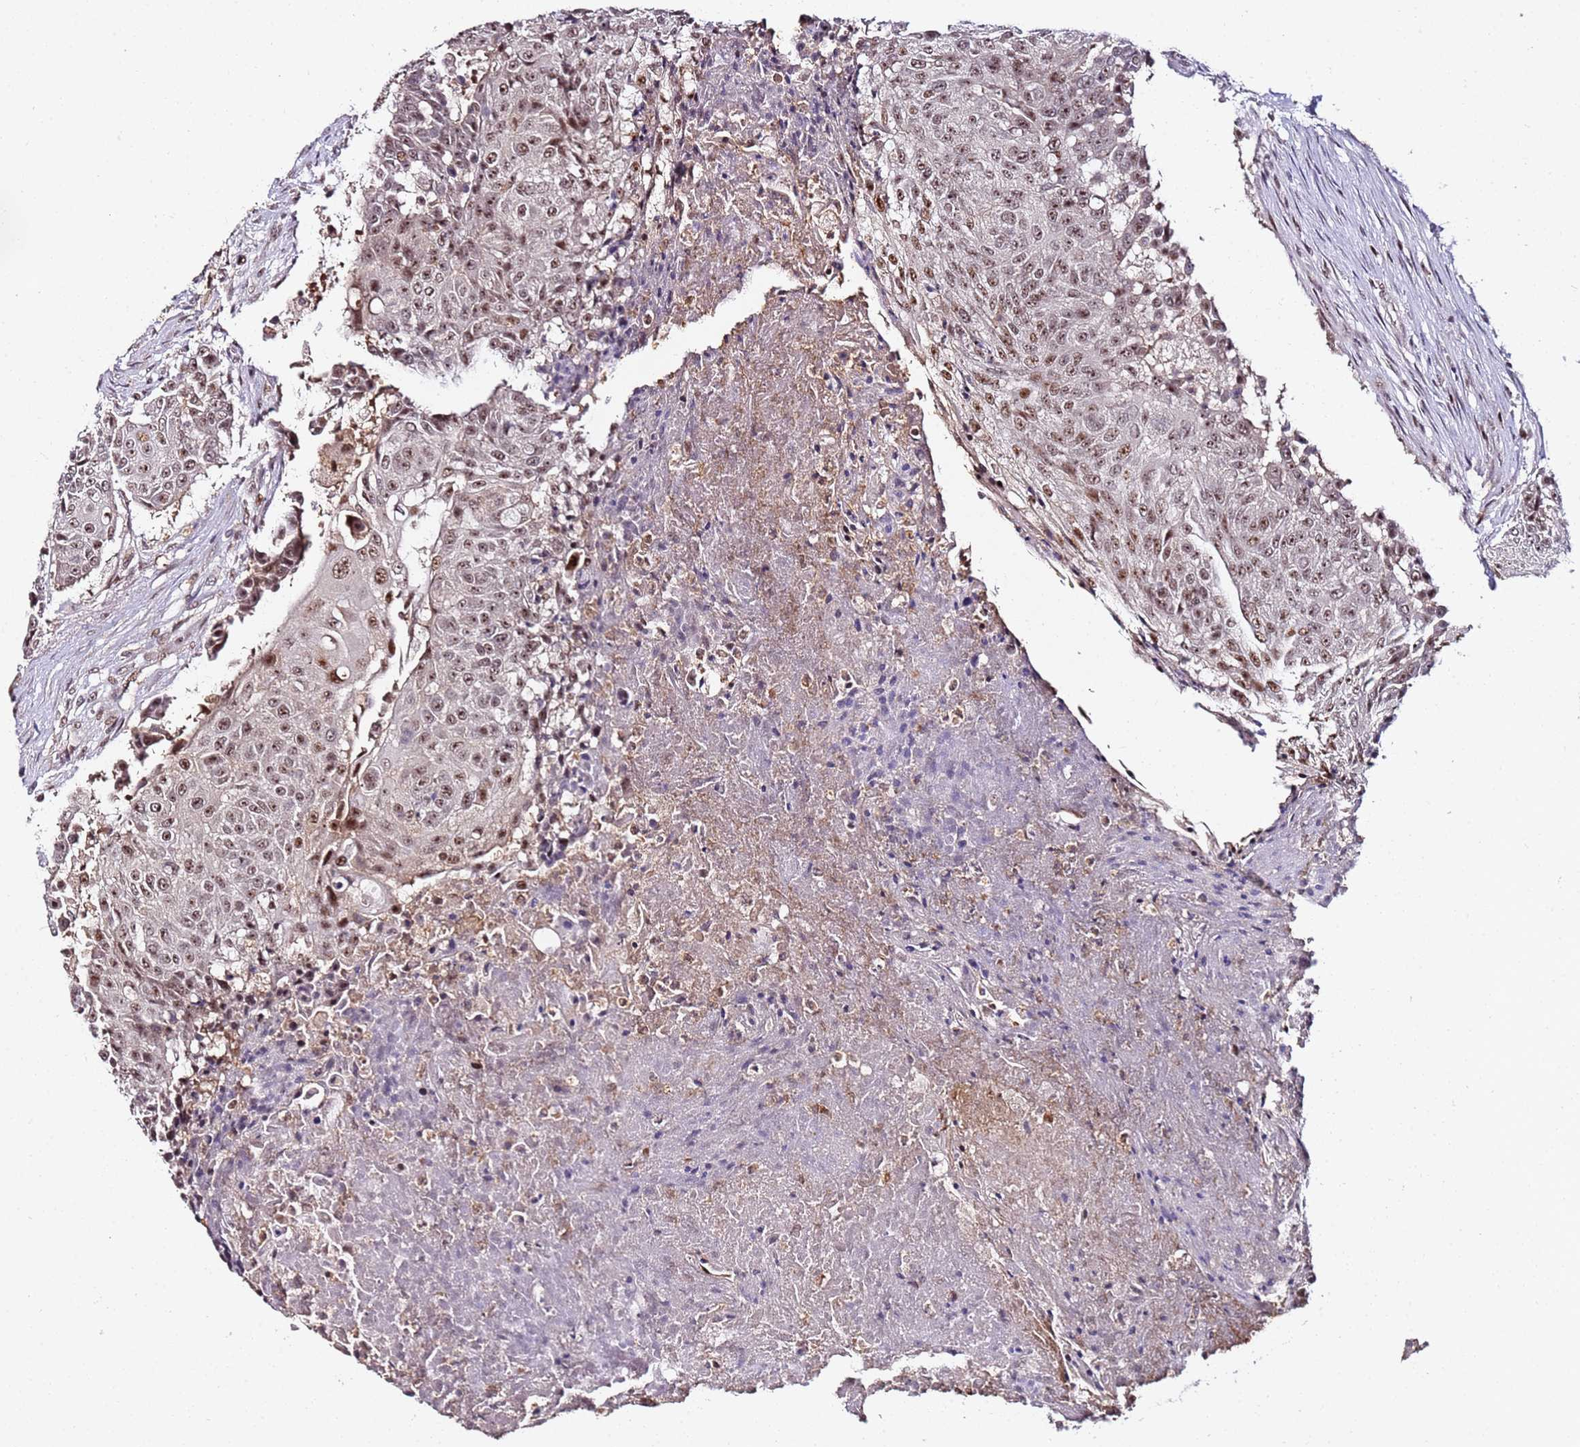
{"staining": {"intensity": "moderate", "quantity": ">75%", "location": "nuclear"}, "tissue": "urothelial cancer", "cell_type": "Tumor cells", "image_type": "cancer", "snomed": [{"axis": "morphology", "description": "Urothelial carcinoma, High grade"}, {"axis": "topography", "description": "Urinary bladder"}], "caption": "IHC staining of high-grade urothelial carcinoma, which exhibits medium levels of moderate nuclear expression in about >75% of tumor cells indicating moderate nuclear protein expression. The staining was performed using DAB (brown) for protein detection and nuclei were counterstained in hematoxylin (blue).", "gene": "FCF1", "patient": {"sex": "female", "age": 63}}